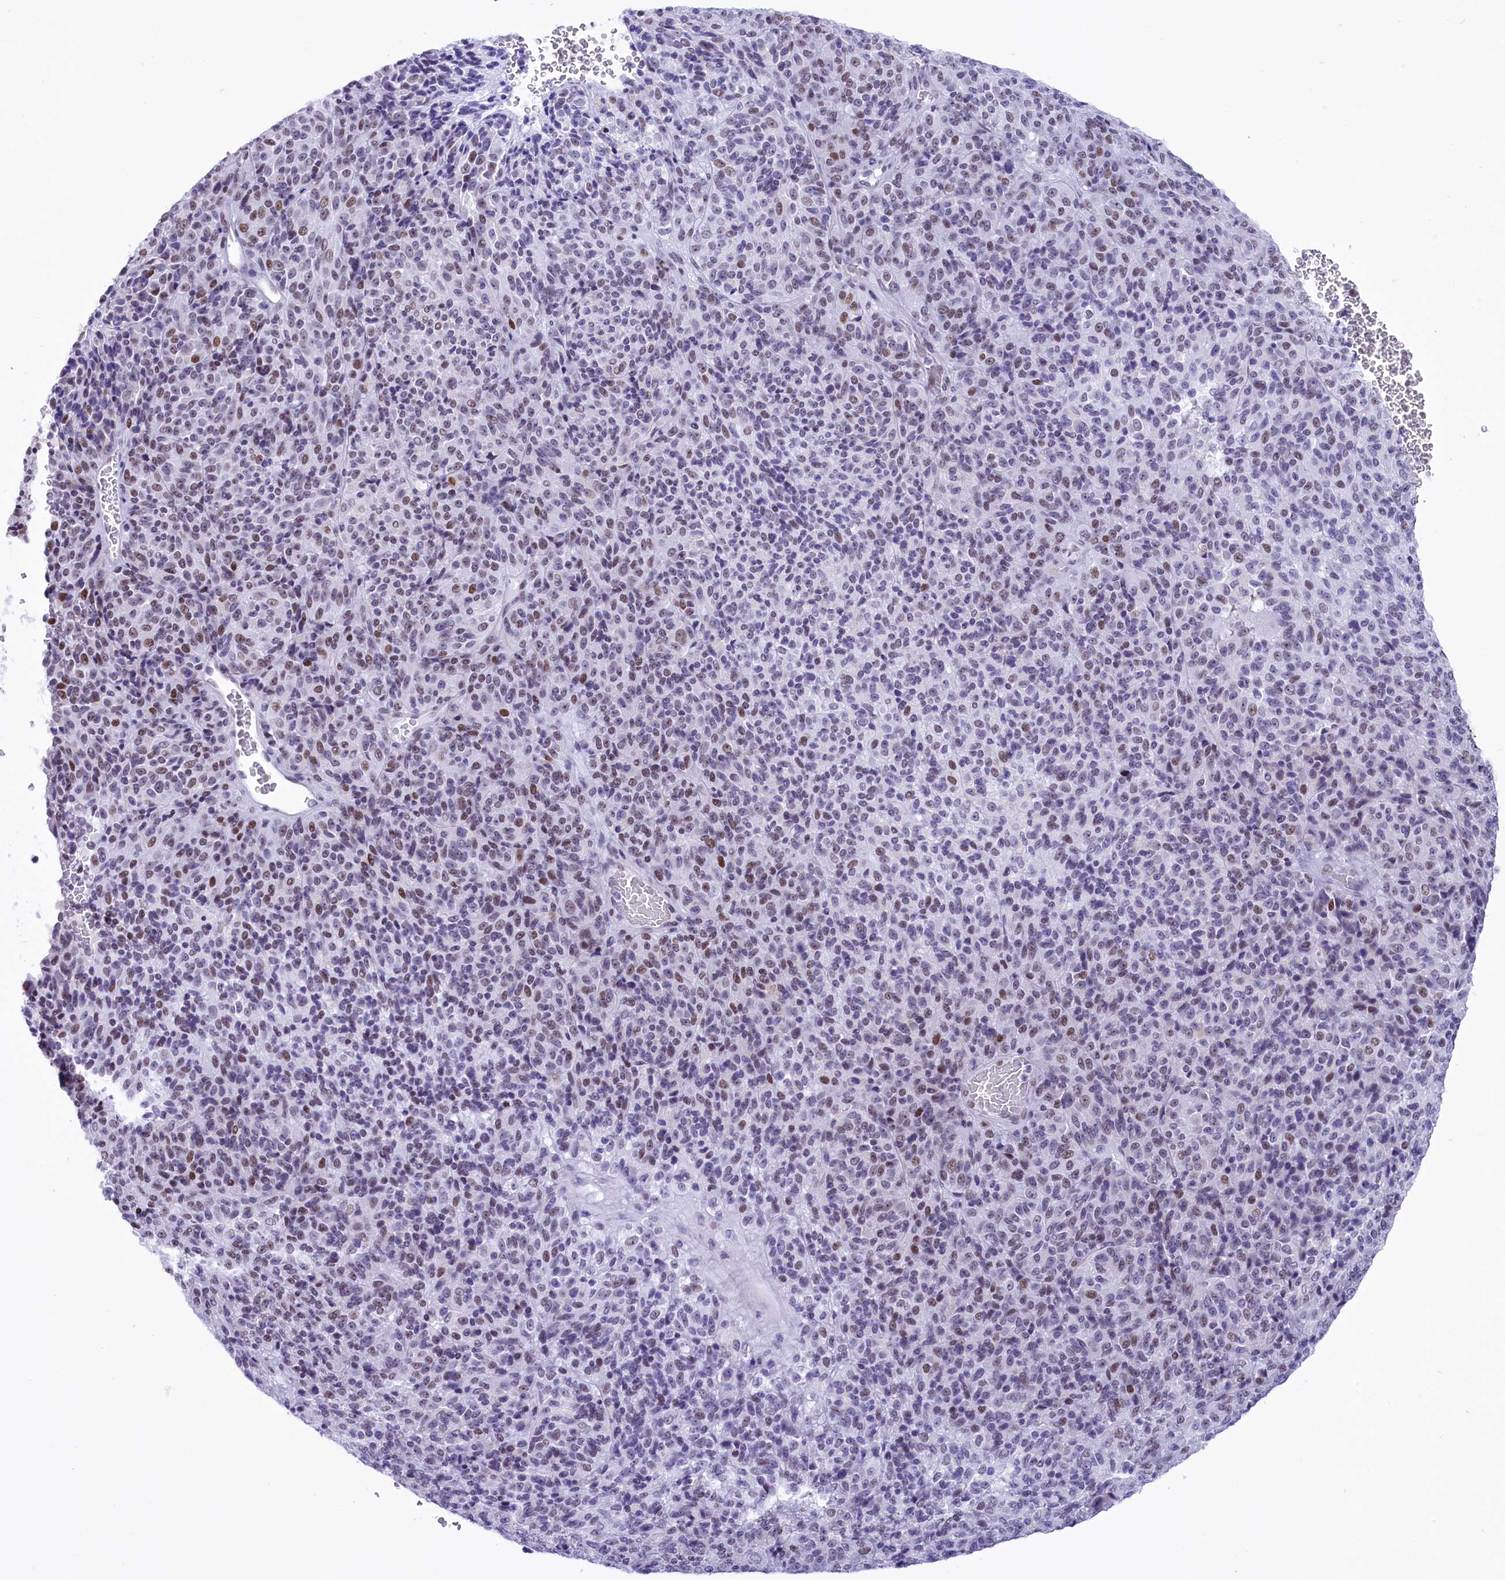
{"staining": {"intensity": "moderate", "quantity": "<25%", "location": "nuclear"}, "tissue": "melanoma", "cell_type": "Tumor cells", "image_type": "cancer", "snomed": [{"axis": "morphology", "description": "Malignant melanoma, Metastatic site"}, {"axis": "topography", "description": "Brain"}], "caption": "Human melanoma stained for a protein (brown) reveals moderate nuclear positive expression in about <25% of tumor cells.", "gene": "RPS6KB1", "patient": {"sex": "female", "age": 56}}